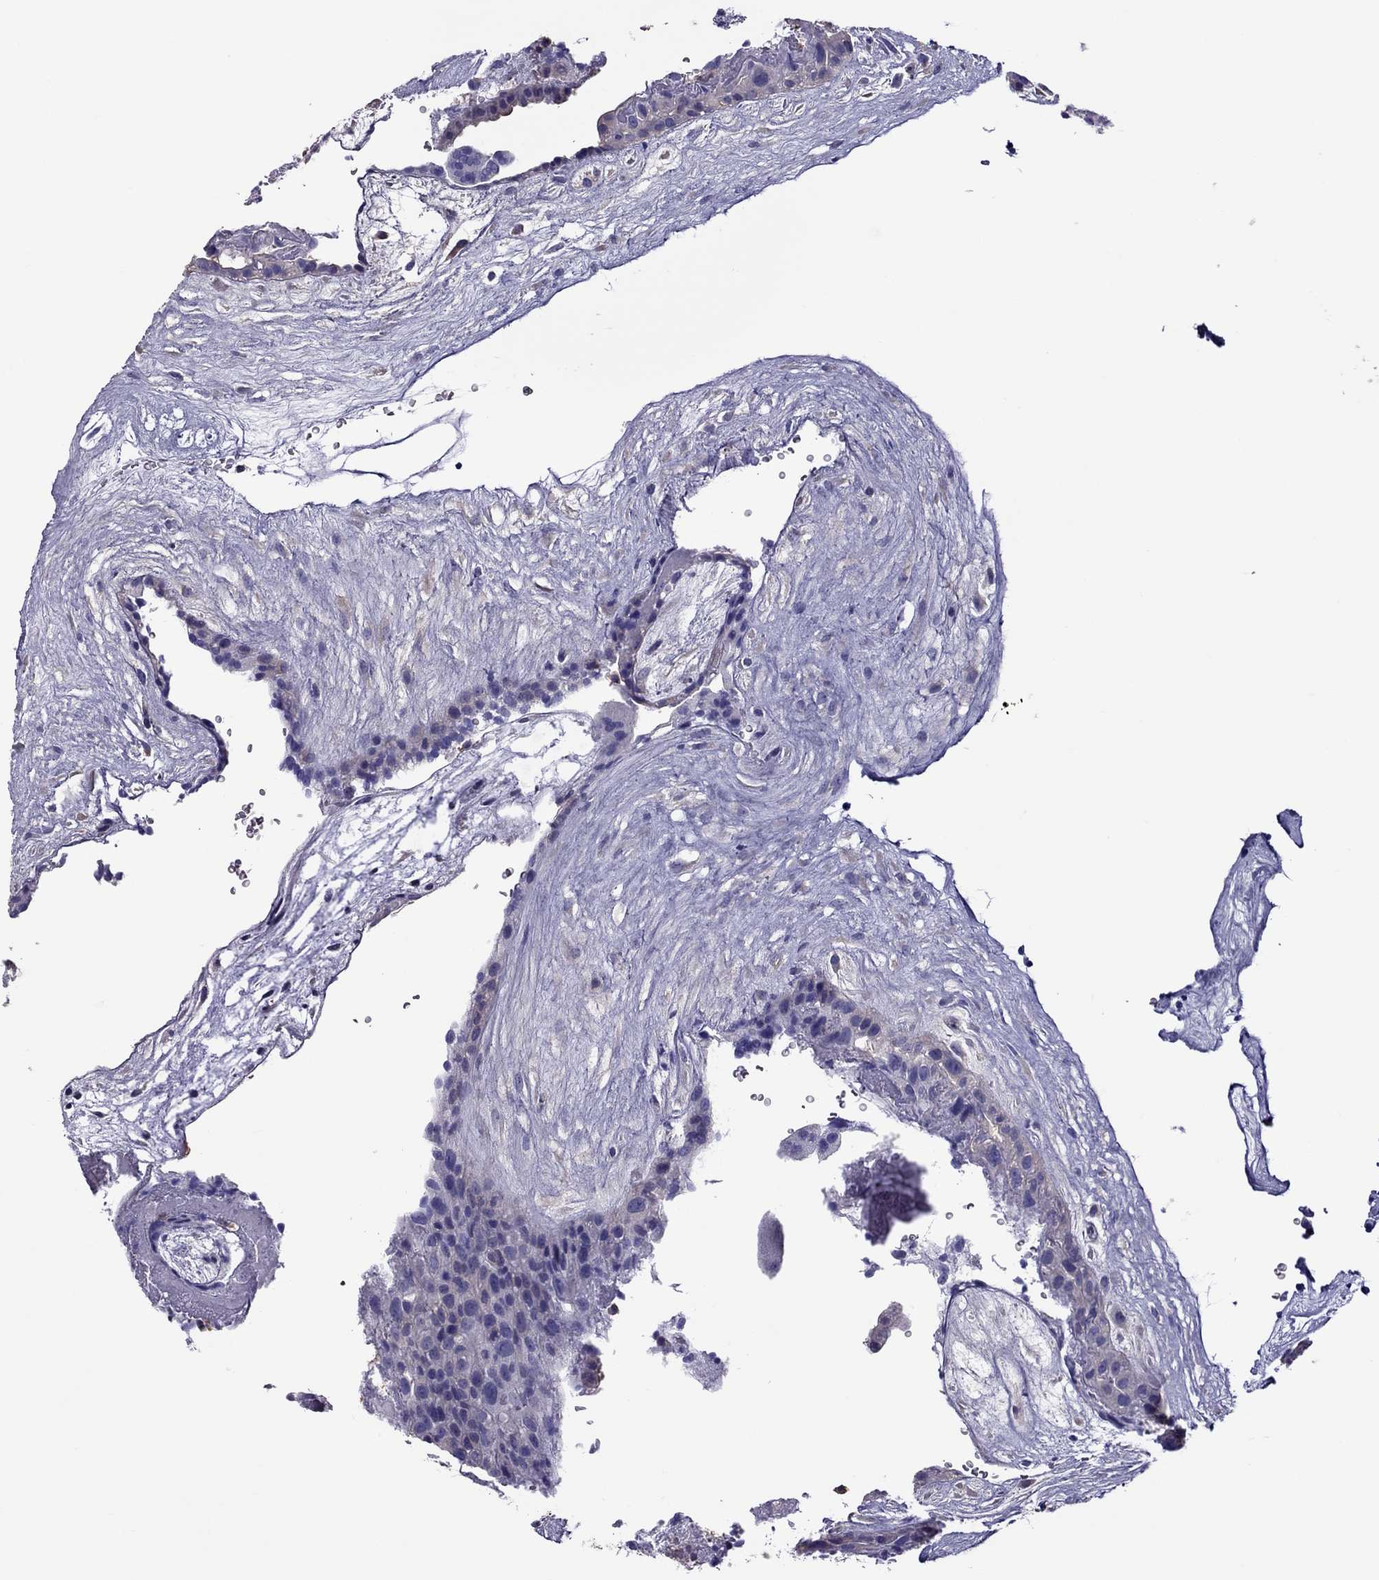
{"staining": {"intensity": "negative", "quantity": "none", "location": "none"}, "tissue": "placenta", "cell_type": "Decidual cells", "image_type": "normal", "snomed": [{"axis": "morphology", "description": "Normal tissue, NOS"}, {"axis": "topography", "description": "Placenta"}], "caption": "Immunohistochemistry photomicrograph of normal human placenta stained for a protein (brown), which displays no expression in decidual cells. (DAB IHC with hematoxylin counter stain).", "gene": "TEX22", "patient": {"sex": "female", "age": 19}}